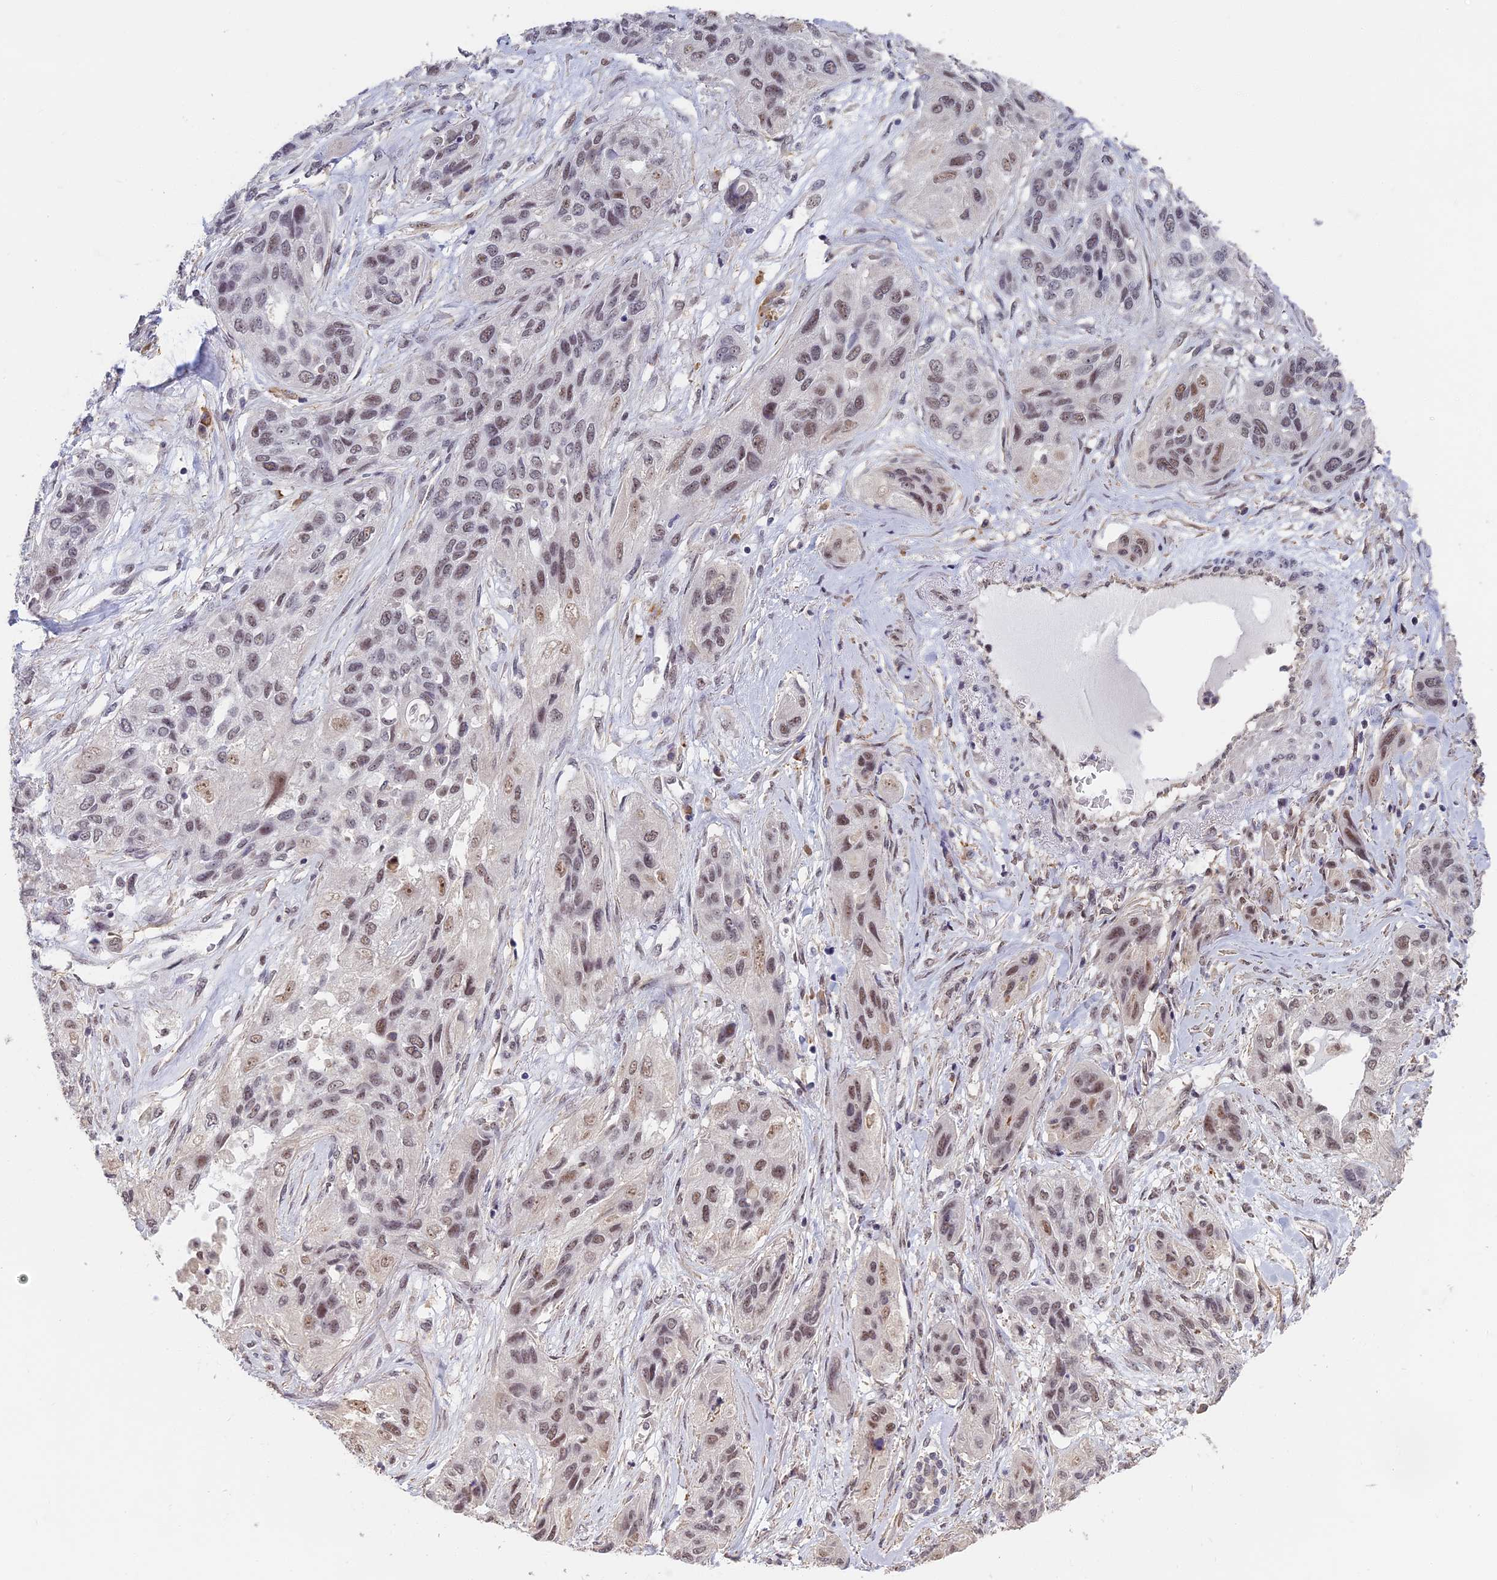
{"staining": {"intensity": "weak", "quantity": "25%-75%", "location": "nuclear"}, "tissue": "lung cancer", "cell_type": "Tumor cells", "image_type": "cancer", "snomed": [{"axis": "morphology", "description": "Squamous cell carcinoma, NOS"}, {"axis": "topography", "description": "Lung"}], "caption": "This is a histology image of IHC staining of lung cancer, which shows weak expression in the nuclear of tumor cells.", "gene": "MORF4L1", "patient": {"sex": "female", "age": 70}}